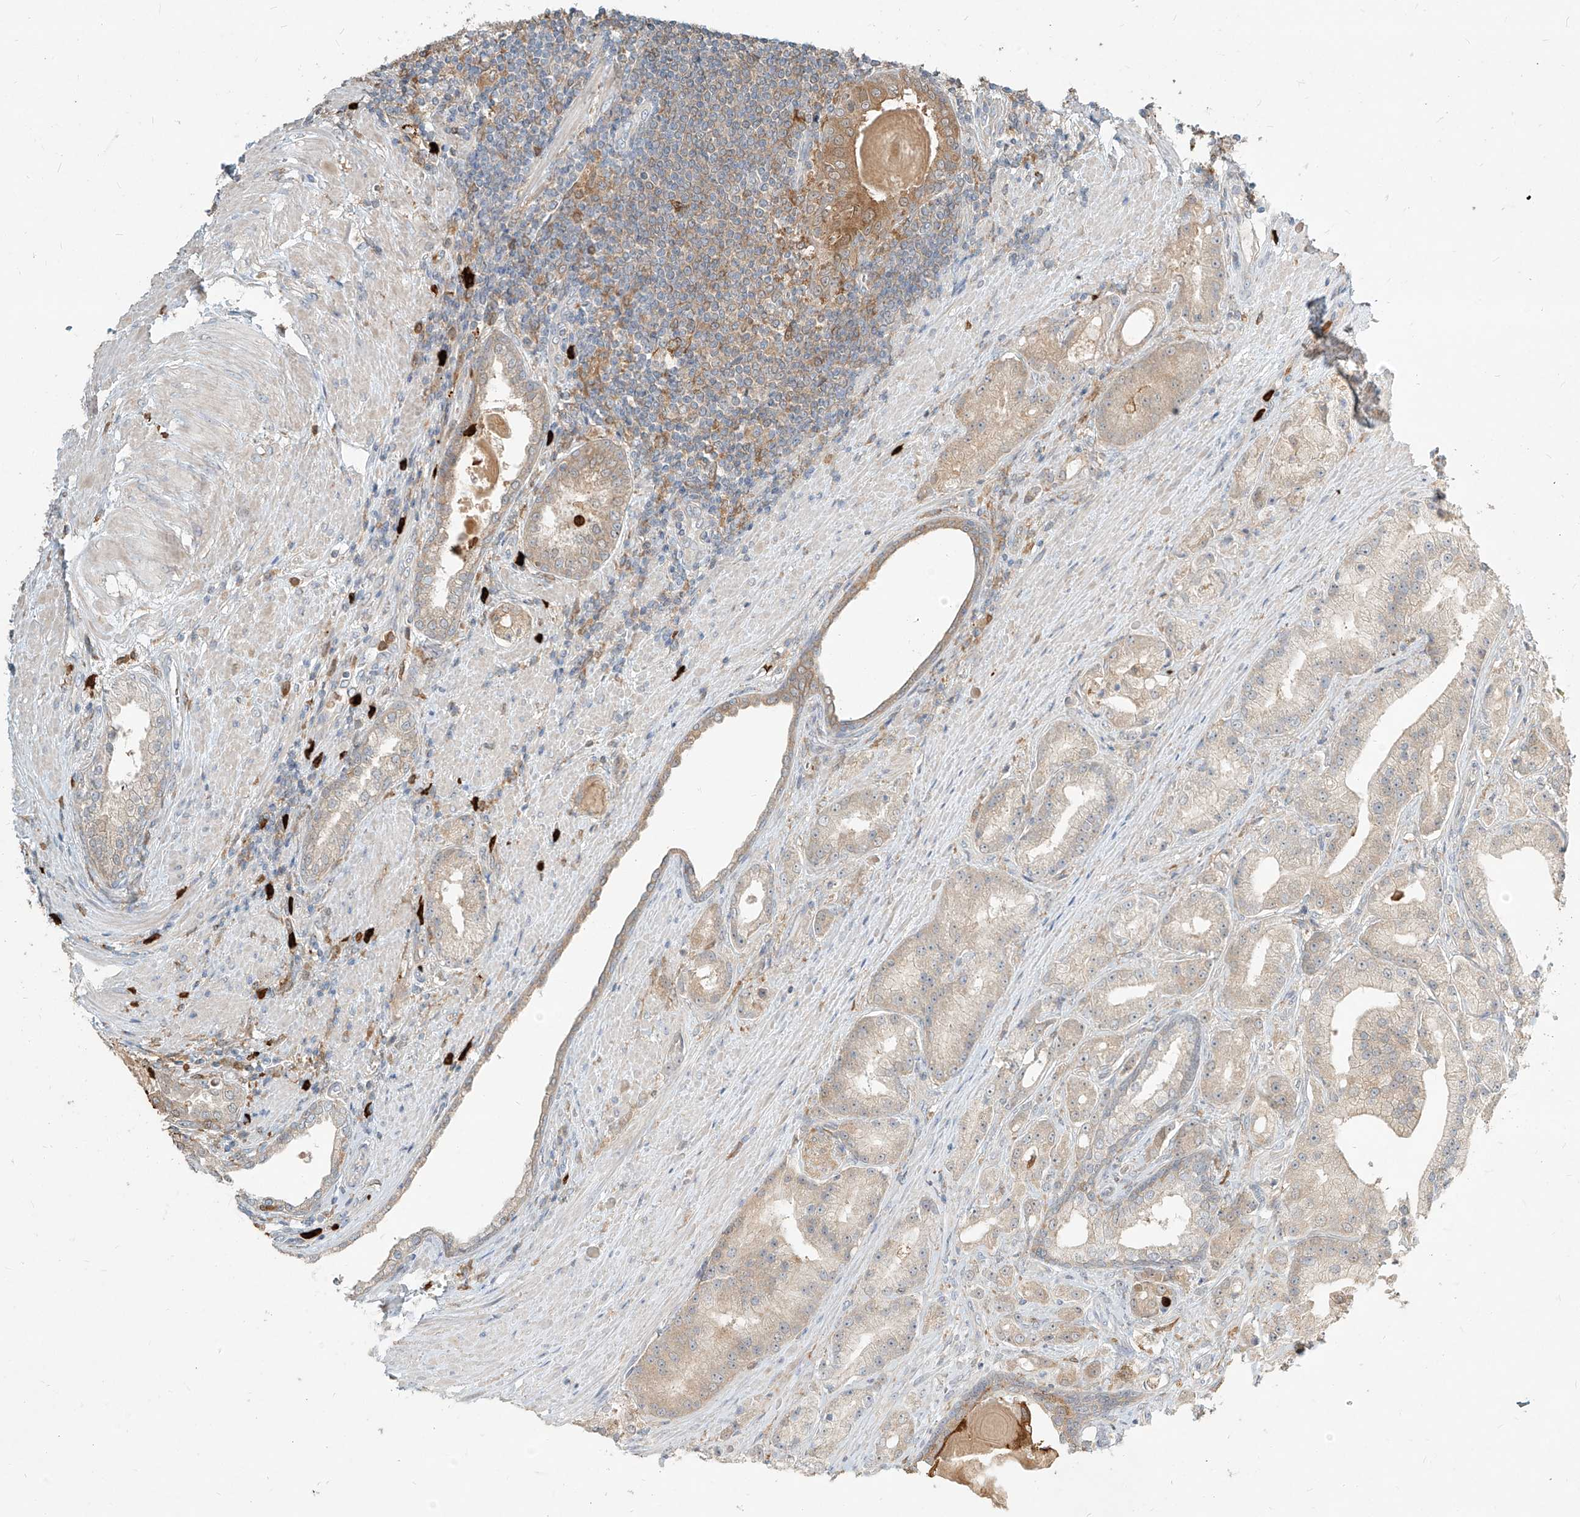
{"staining": {"intensity": "weak", "quantity": "<25%", "location": "cytoplasmic/membranous"}, "tissue": "prostate cancer", "cell_type": "Tumor cells", "image_type": "cancer", "snomed": [{"axis": "morphology", "description": "Adenocarcinoma, Low grade"}, {"axis": "topography", "description": "Prostate"}], "caption": "Histopathology image shows no protein expression in tumor cells of low-grade adenocarcinoma (prostate) tissue. (DAB immunohistochemistry (IHC), high magnification).", "gene": "PGD", "patient": {"sex": "male", "age": 67}}